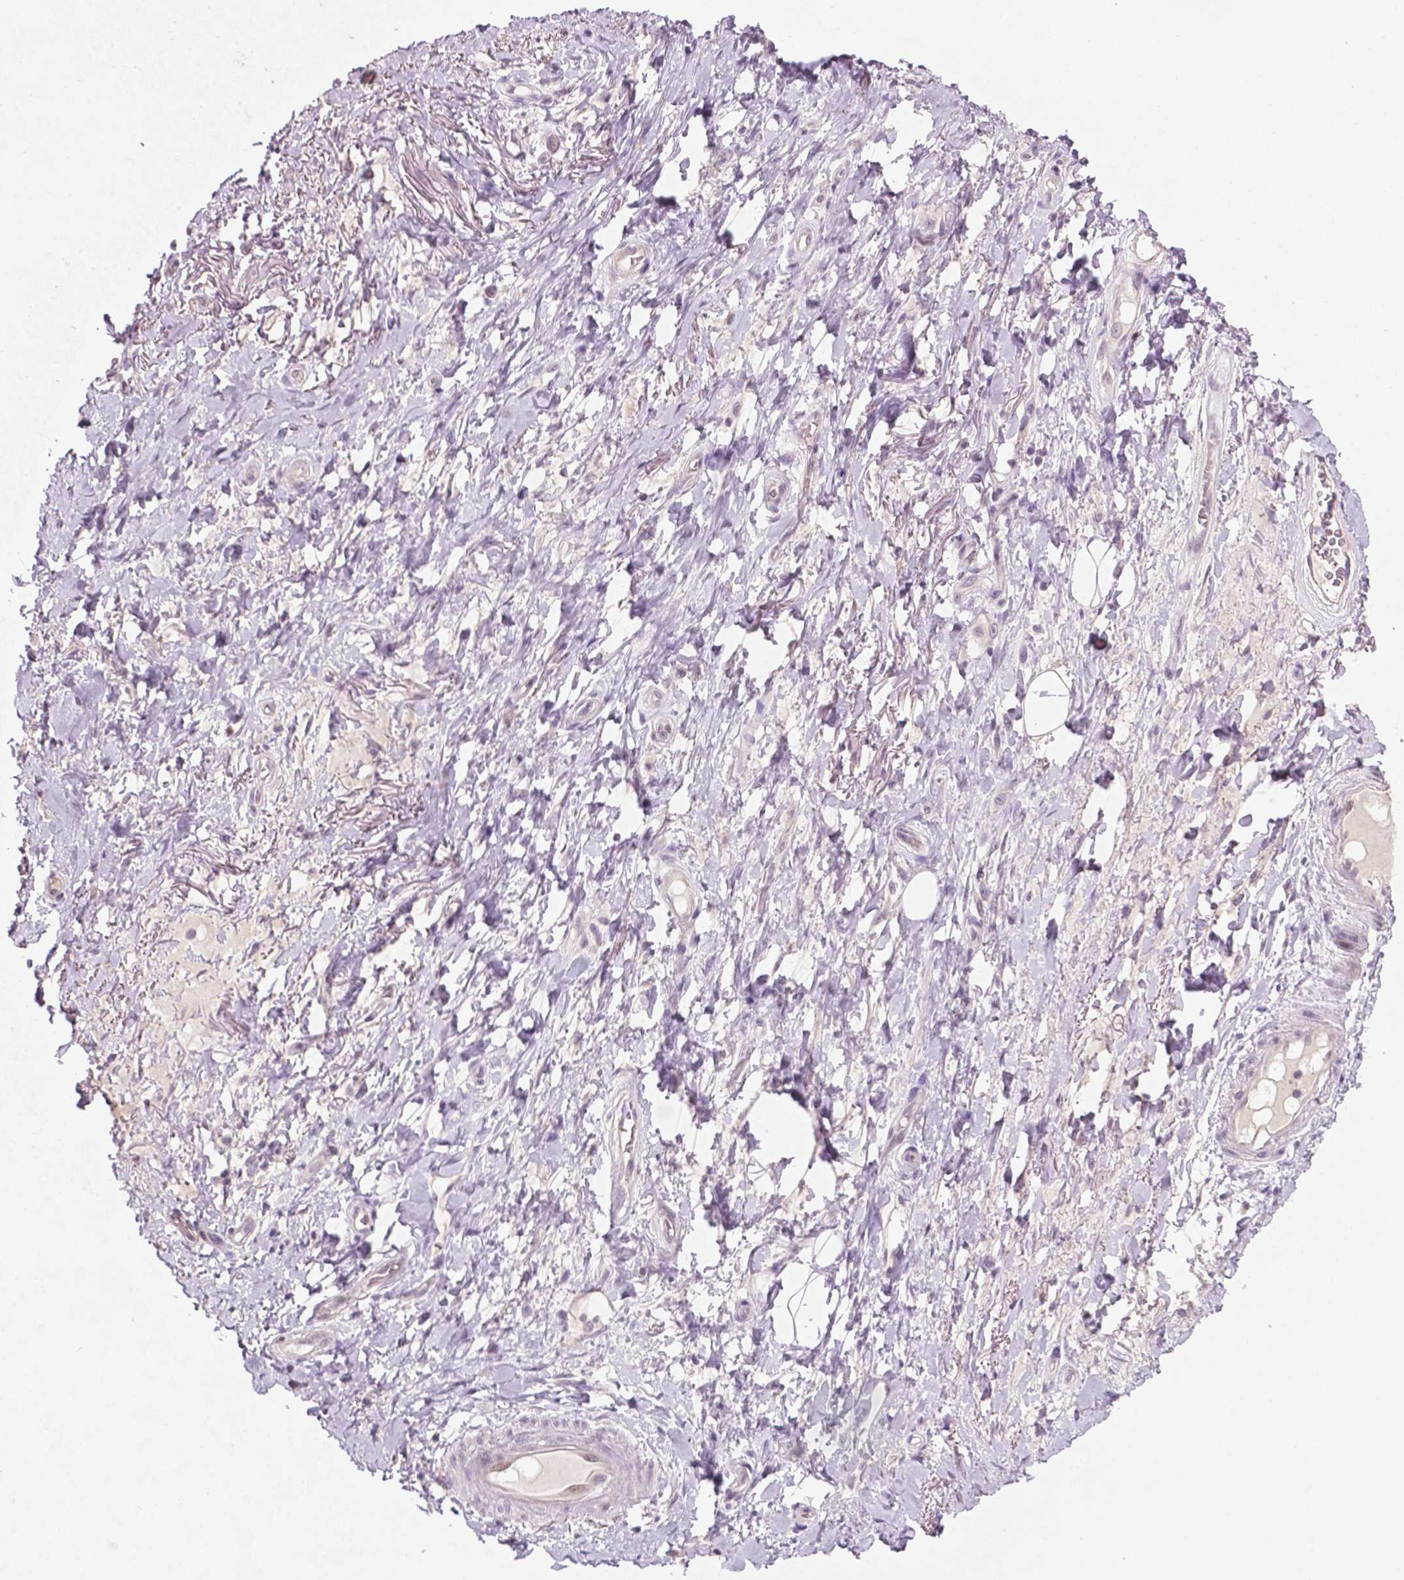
{"staining": {"intensity": "negative", "quantity": "none", "location": "none"}, "tissue": "adipose tissue", "cell_type": "Adipocytes", "image_type": "normal", "snomed": [{"axis": "morphology", "description": "Normal tissue, NOS"}, {"axis": "topography", "description": "Anal"}, {"axis": "topography", "description": "Peripheral nerve tissue"}], "caption": "A photomicrograph of adipose tissue stained for a protein exhibits no brown staining in adipocytes. (DAB (3,3'-diaminobenzidine) IHC visualized using brightfield microscopy, high magnification).", "gene": "FAM50B", "patient": {"sex": "male", "age": 53}}